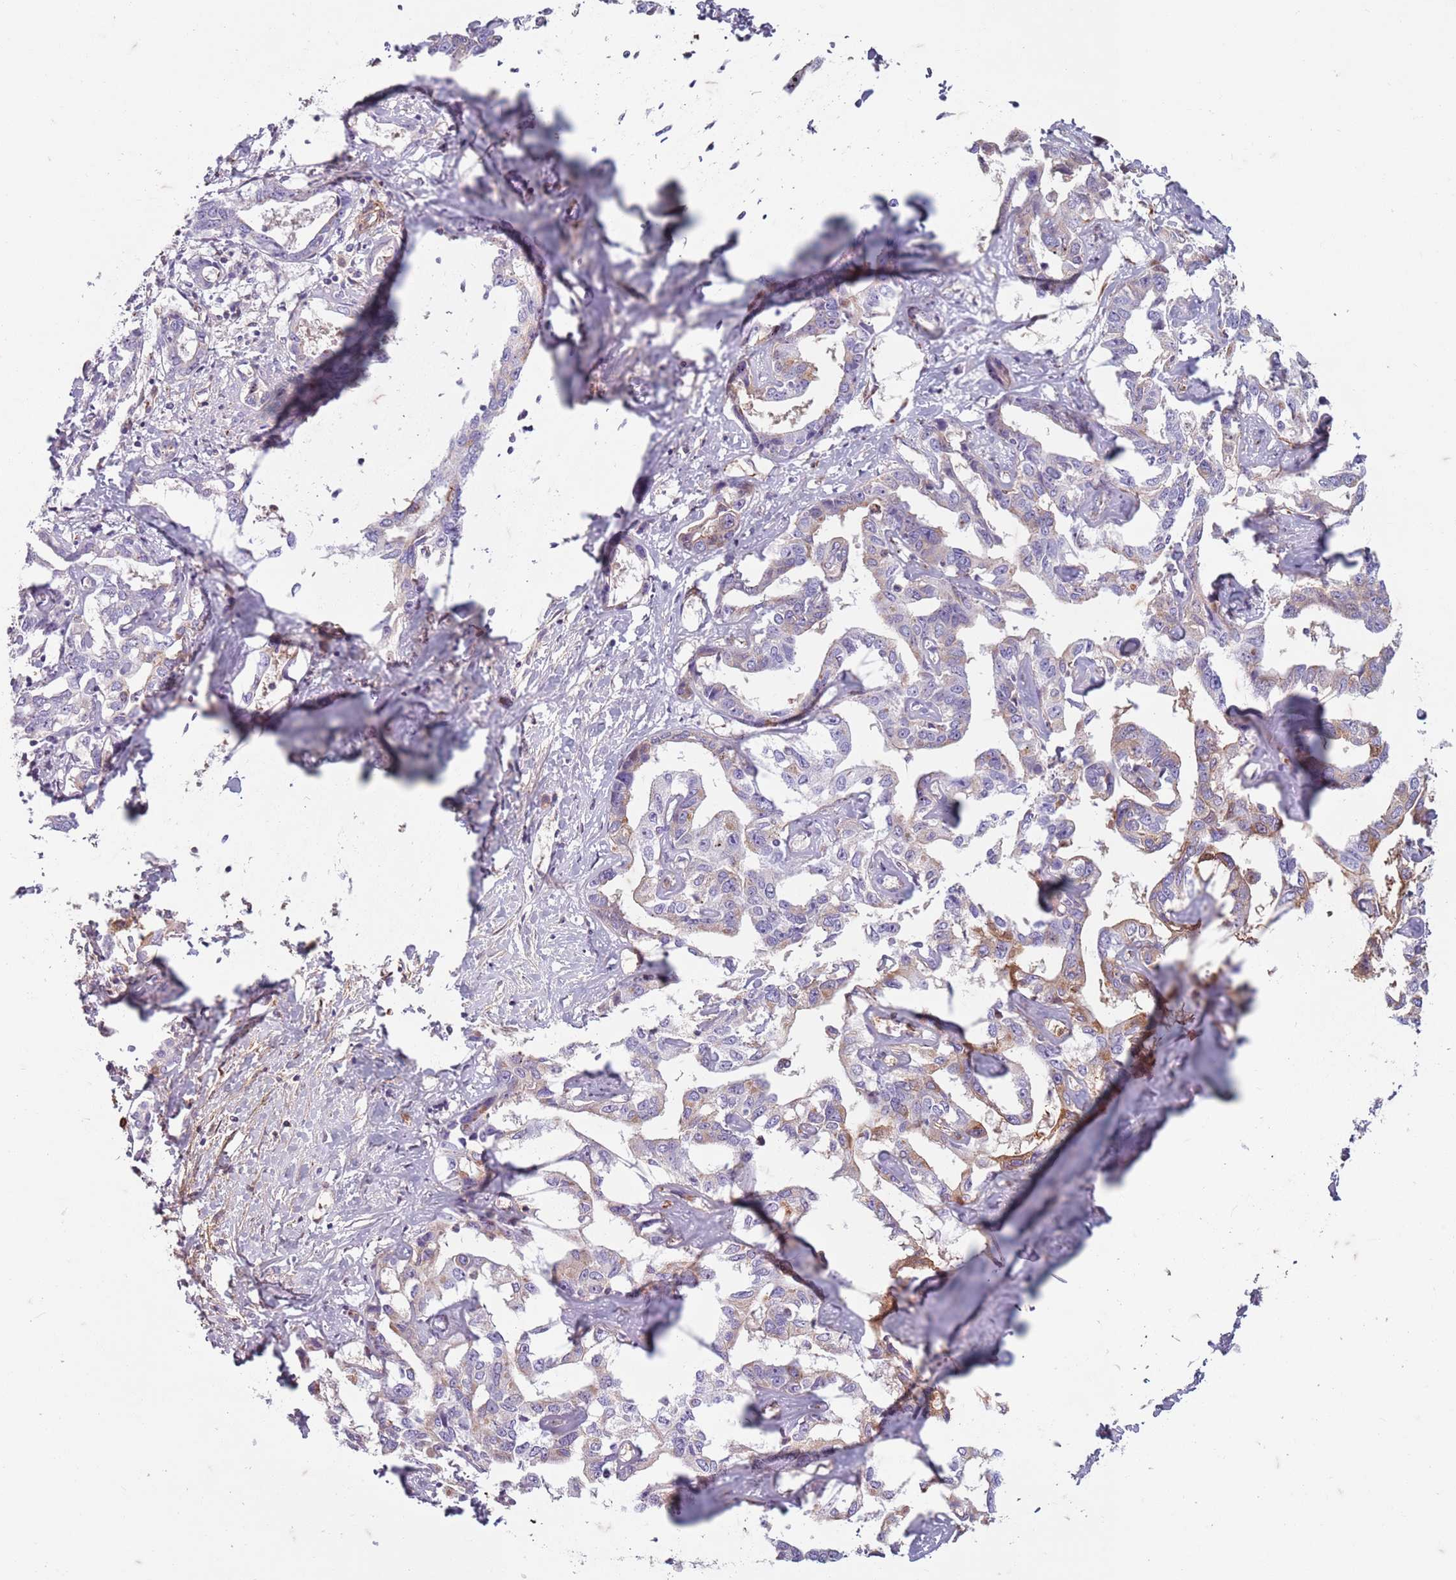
{"staining": {"intensity": "moderate", "quantity": "<25%", "location": "cytoplasmic/membranous"}, "tissue": "liver cancer", "cell_type": "Tumor cells", "image_type": "cancer", "snomed": [{"axis": "morphology", "description": "Cholangiocarcinoma"}, {"axis": "topography", "description": "Liver"}], "caption": "The immunohistochemical stain shows moderate cytoplasmic/membranous expression in tumor cells of liver cholangiocarcinoma tissue.", "gene": "TAS2R38", "patient": {"sex": "male", "age": 59}}